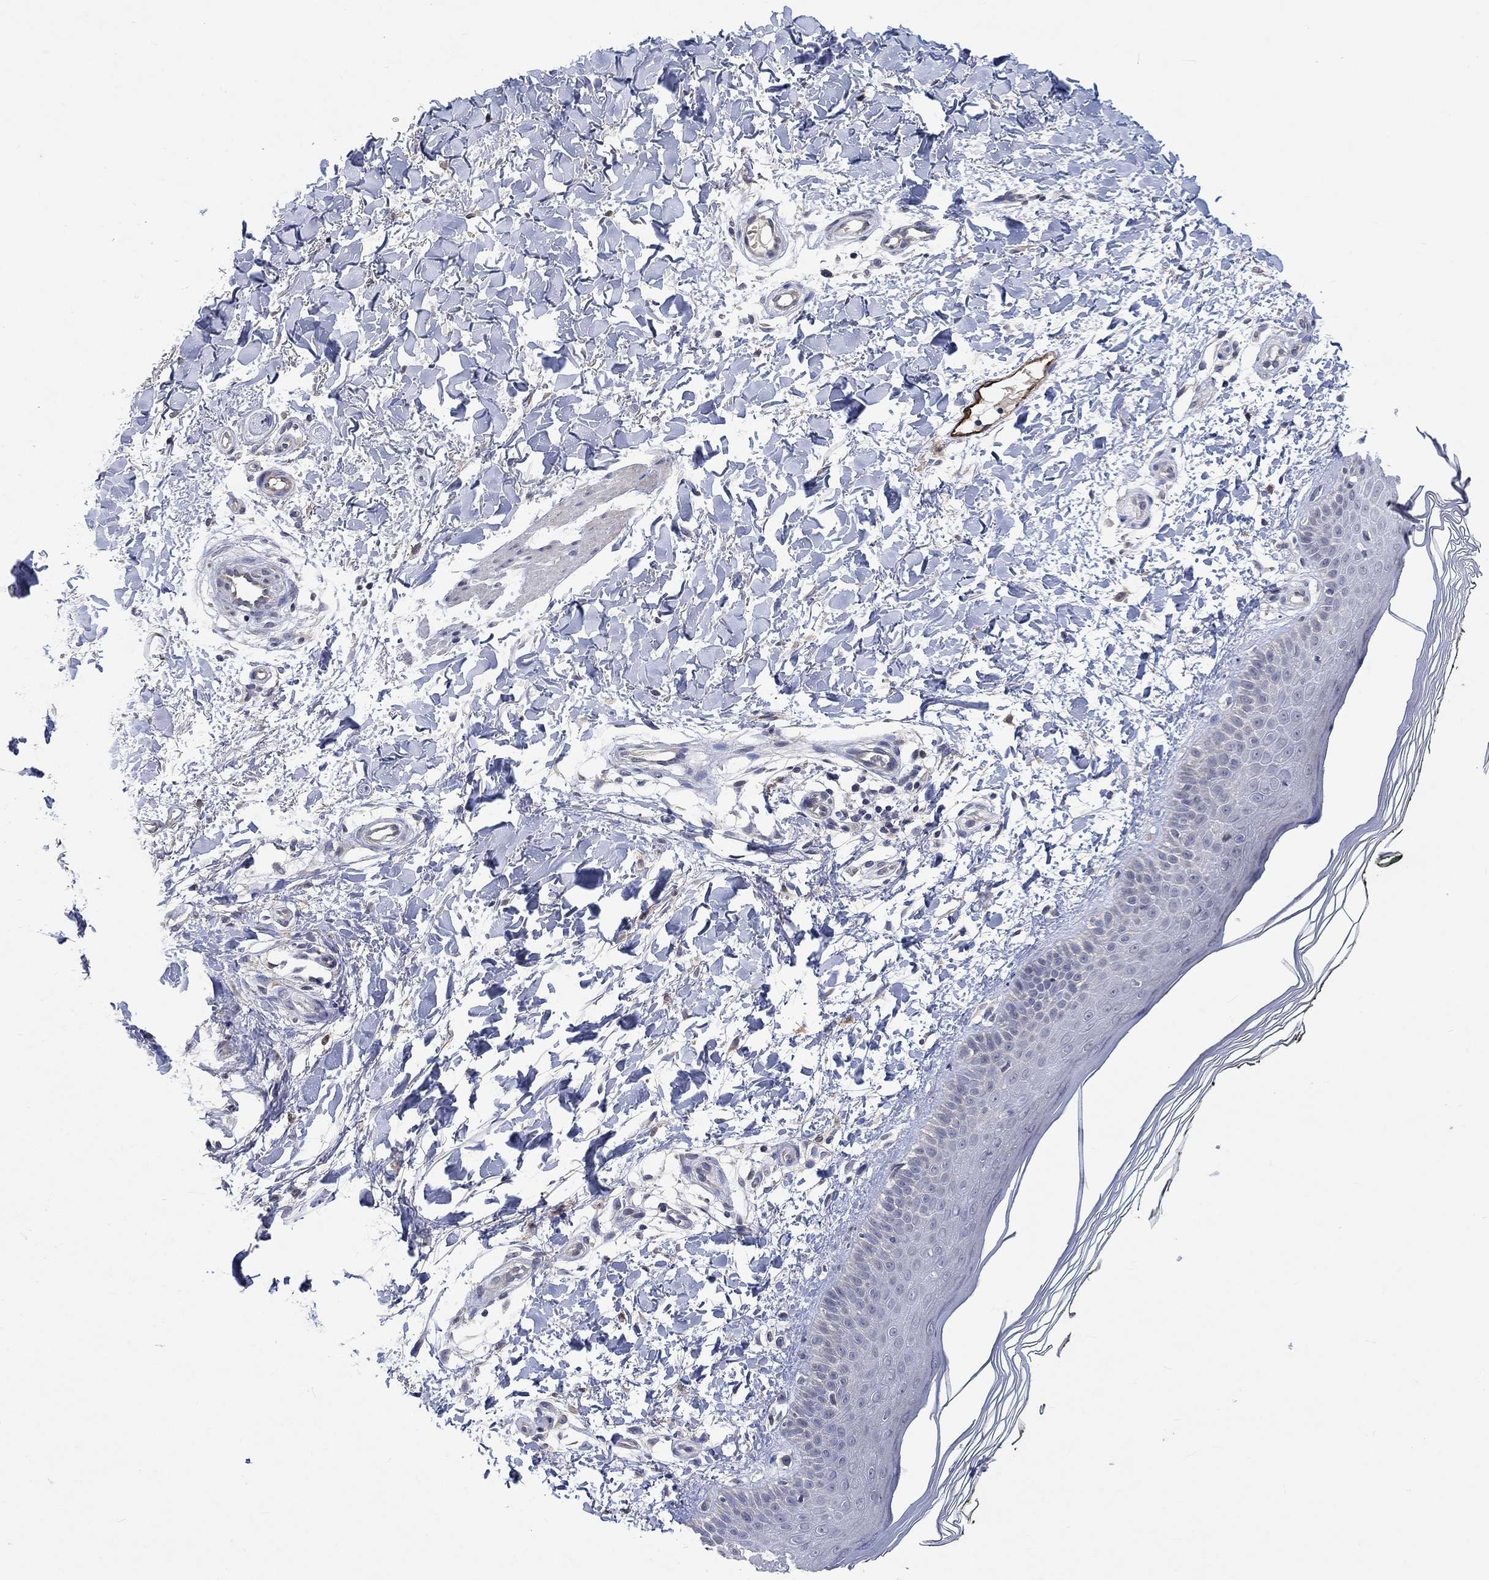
{"staining": {"intensity": "negative", "quantity": "none", "location": "none"}, "tissue": "skin", "cell_type": "Fibroblasts", "image_type": "normal", "snomed": [{"axis": "morphology", "description": "Normal tissue, NOS"}, {"axis": "topography", "description": "Skin"}], "caption": "Histopathology image shows no protein expression in fibroblasts of normal skin. Nuclei are stained in blue.", "gene": "TGM2", "patient": {"sex": "female", "age": 62}}